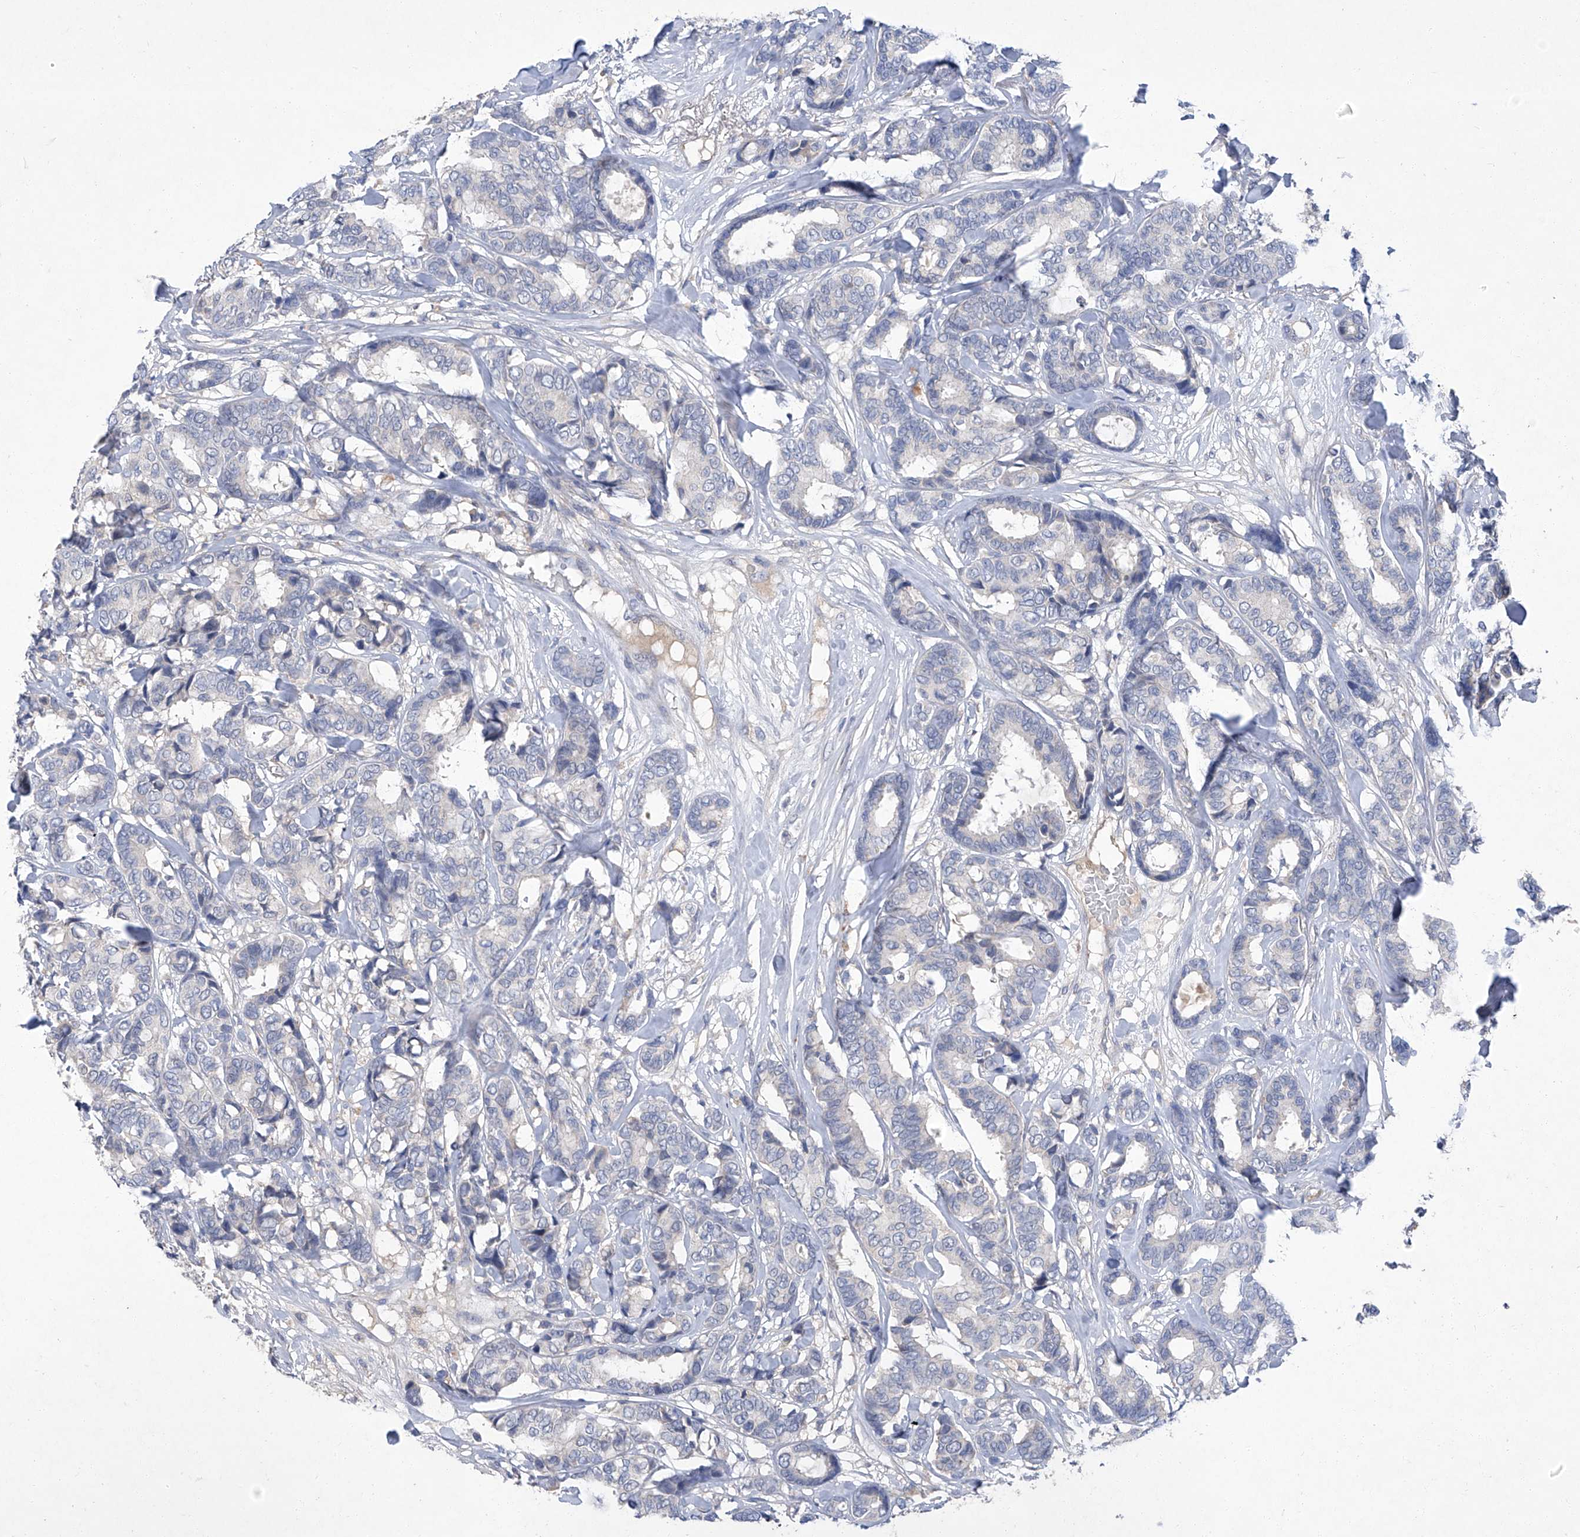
{"staining": {"intensity": "negative", "quantity": "none", "location": "none"}, "tissue": "breast cancer", "cell_type": "Tumor cells", "image_type": "cancer", "snomed": [{"axis": "morphology", "description": "Duct carcinoma"}, {"axis": "topography", "description": "Breast"}], "caption": "An immunohistochemistry (IHC) histopathology image of breast infiltrating ductal carcinoma is shown. There is no staining in tumor cells of breast infiltrating ductal carcinoma.", "gene": "SBK2", "patient": {"sex": "female", "age": 87}}